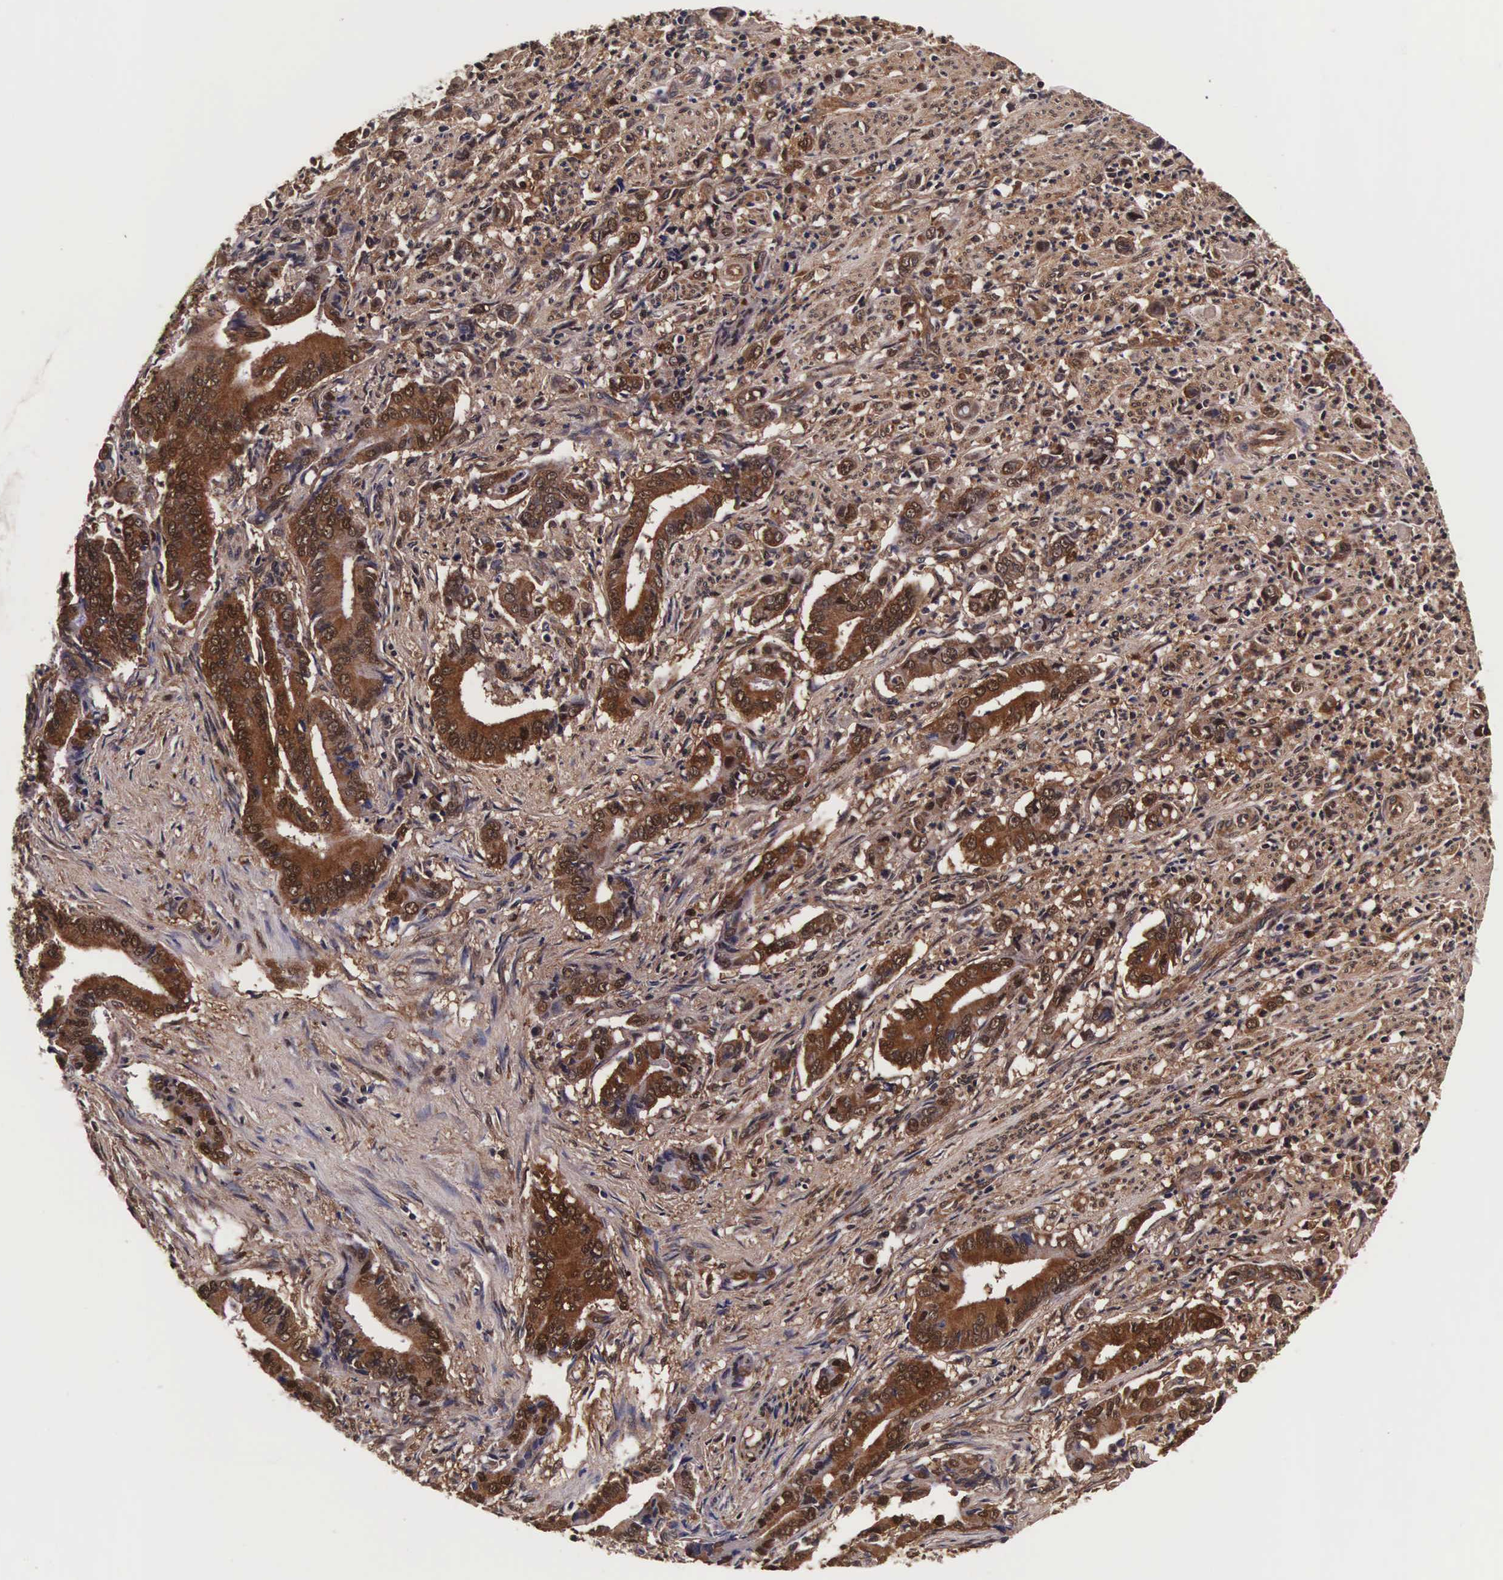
{"staining": {"intensity": "strong", "quantity": ">75%", "location": "cytoplasmic/membranous,nuclear"}, "tissue": "stomach cancer", "cell_type": "Tumor cells", "image_type": "cancer", "snomed": [{"axis": "morphology", "description": "Adenocarcinoma, NOS"}, {"axis": "topography", "description": "Stomach"}], "caption": "Immunohistochemistry micrograph of stomach cancer stained for a protein (brown), which reveals high levels of strong cytoplasmic/membranous and nuclear expression in approximately >75% of tumor cells.", "gene": "TECPR2", "patient": {"sex": "female", "age": 76}}